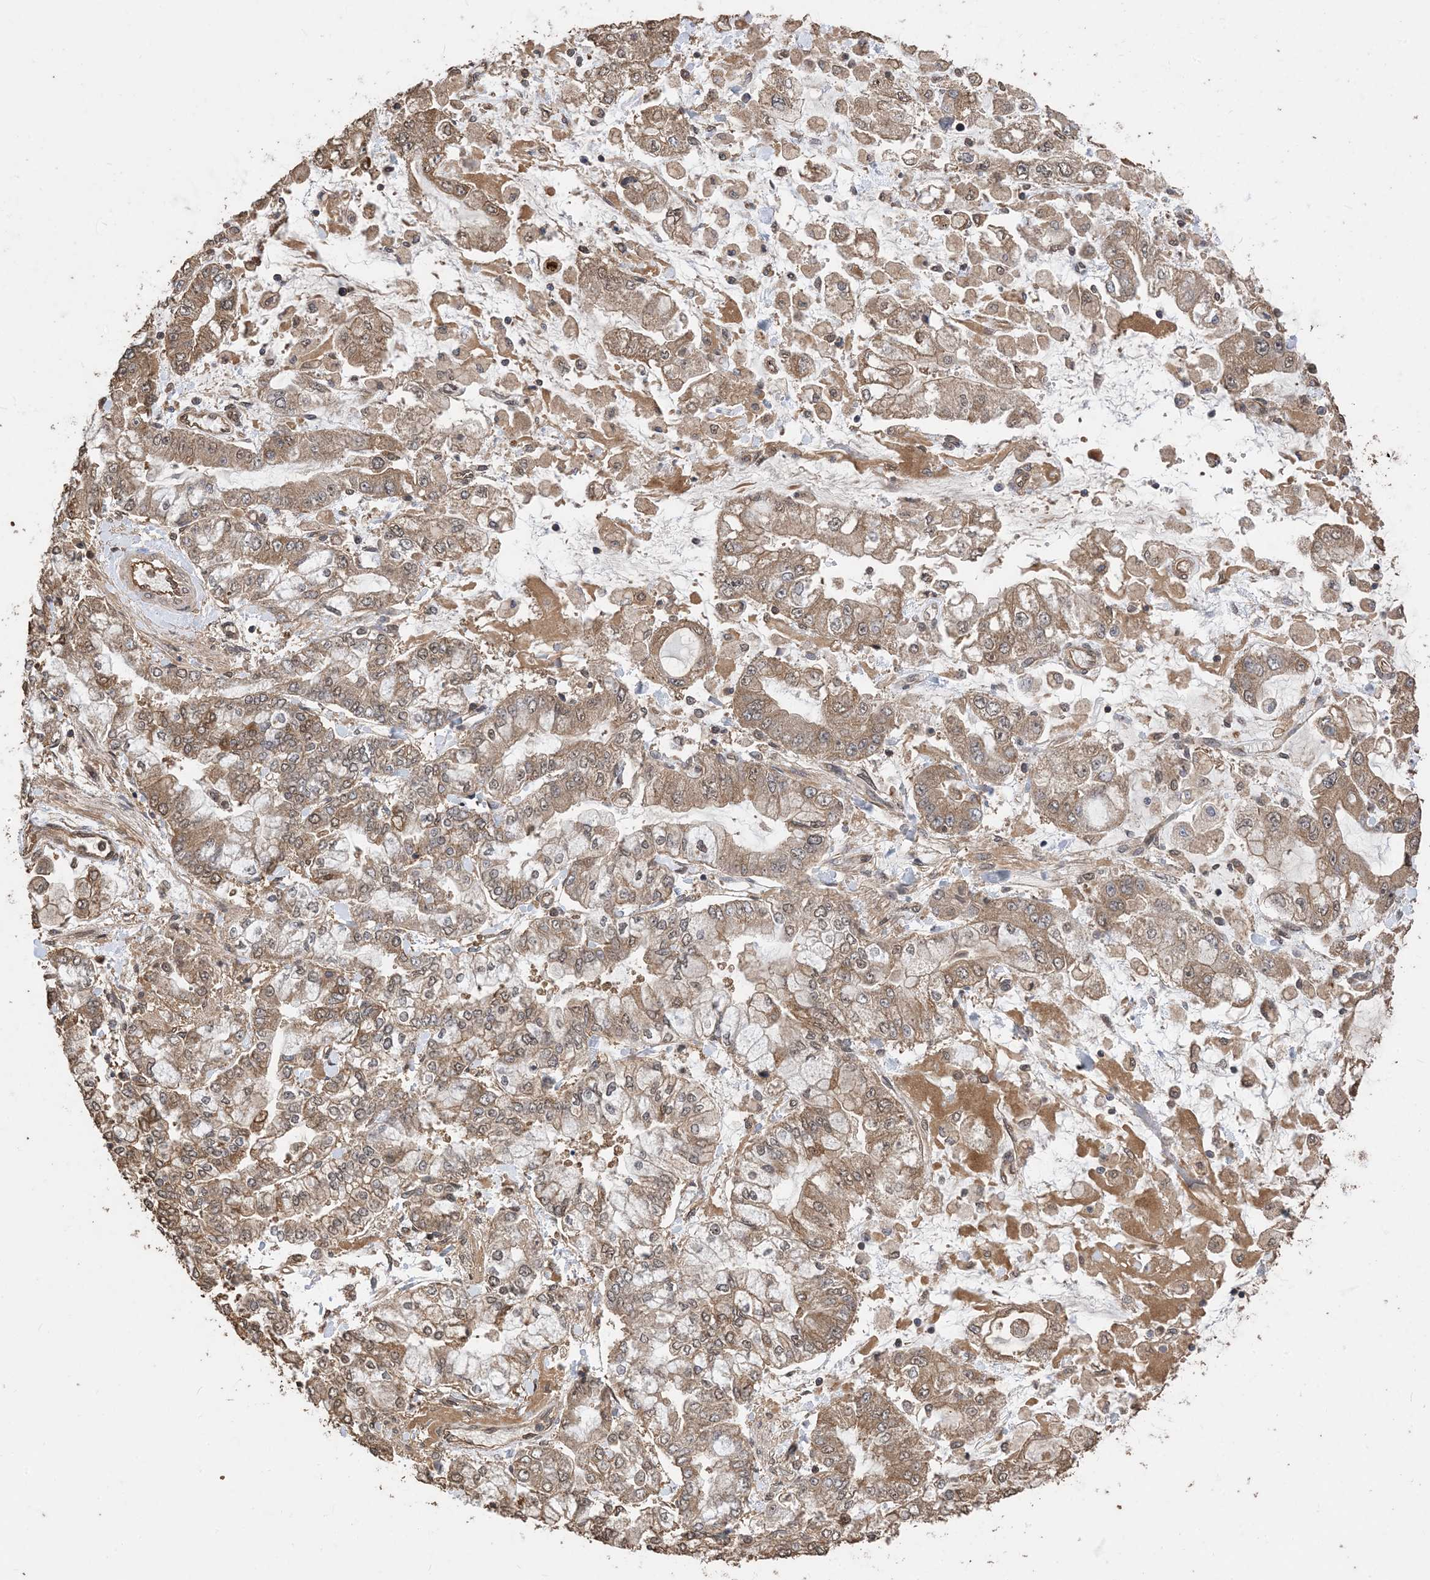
{"staining": {"intensity": "moderate", "quantity": ">75%", "location": "cytoplasmic/membranous"}, "tissue": "stomach cancer", "cell_type": "Tumor cells", "image_type": "cancer", "snomed": [{"axis": "morphology", "description": "Normal tissue, NOS"}, {"axis": "morphology", "description": "Adenocarcinoma, NOS"}, {"axis": "topography", "description": "Stomach, upper"}, {"axis": "topography", "description": "Stomach"}], "caption": "Tumor cells display moderate cytoplasmic/membranous expression in about >75% of cells in adenocarcinoma (stomach).", "gene": "ZKSCAN5", "patient": {"sex": "male", "age": 76}}